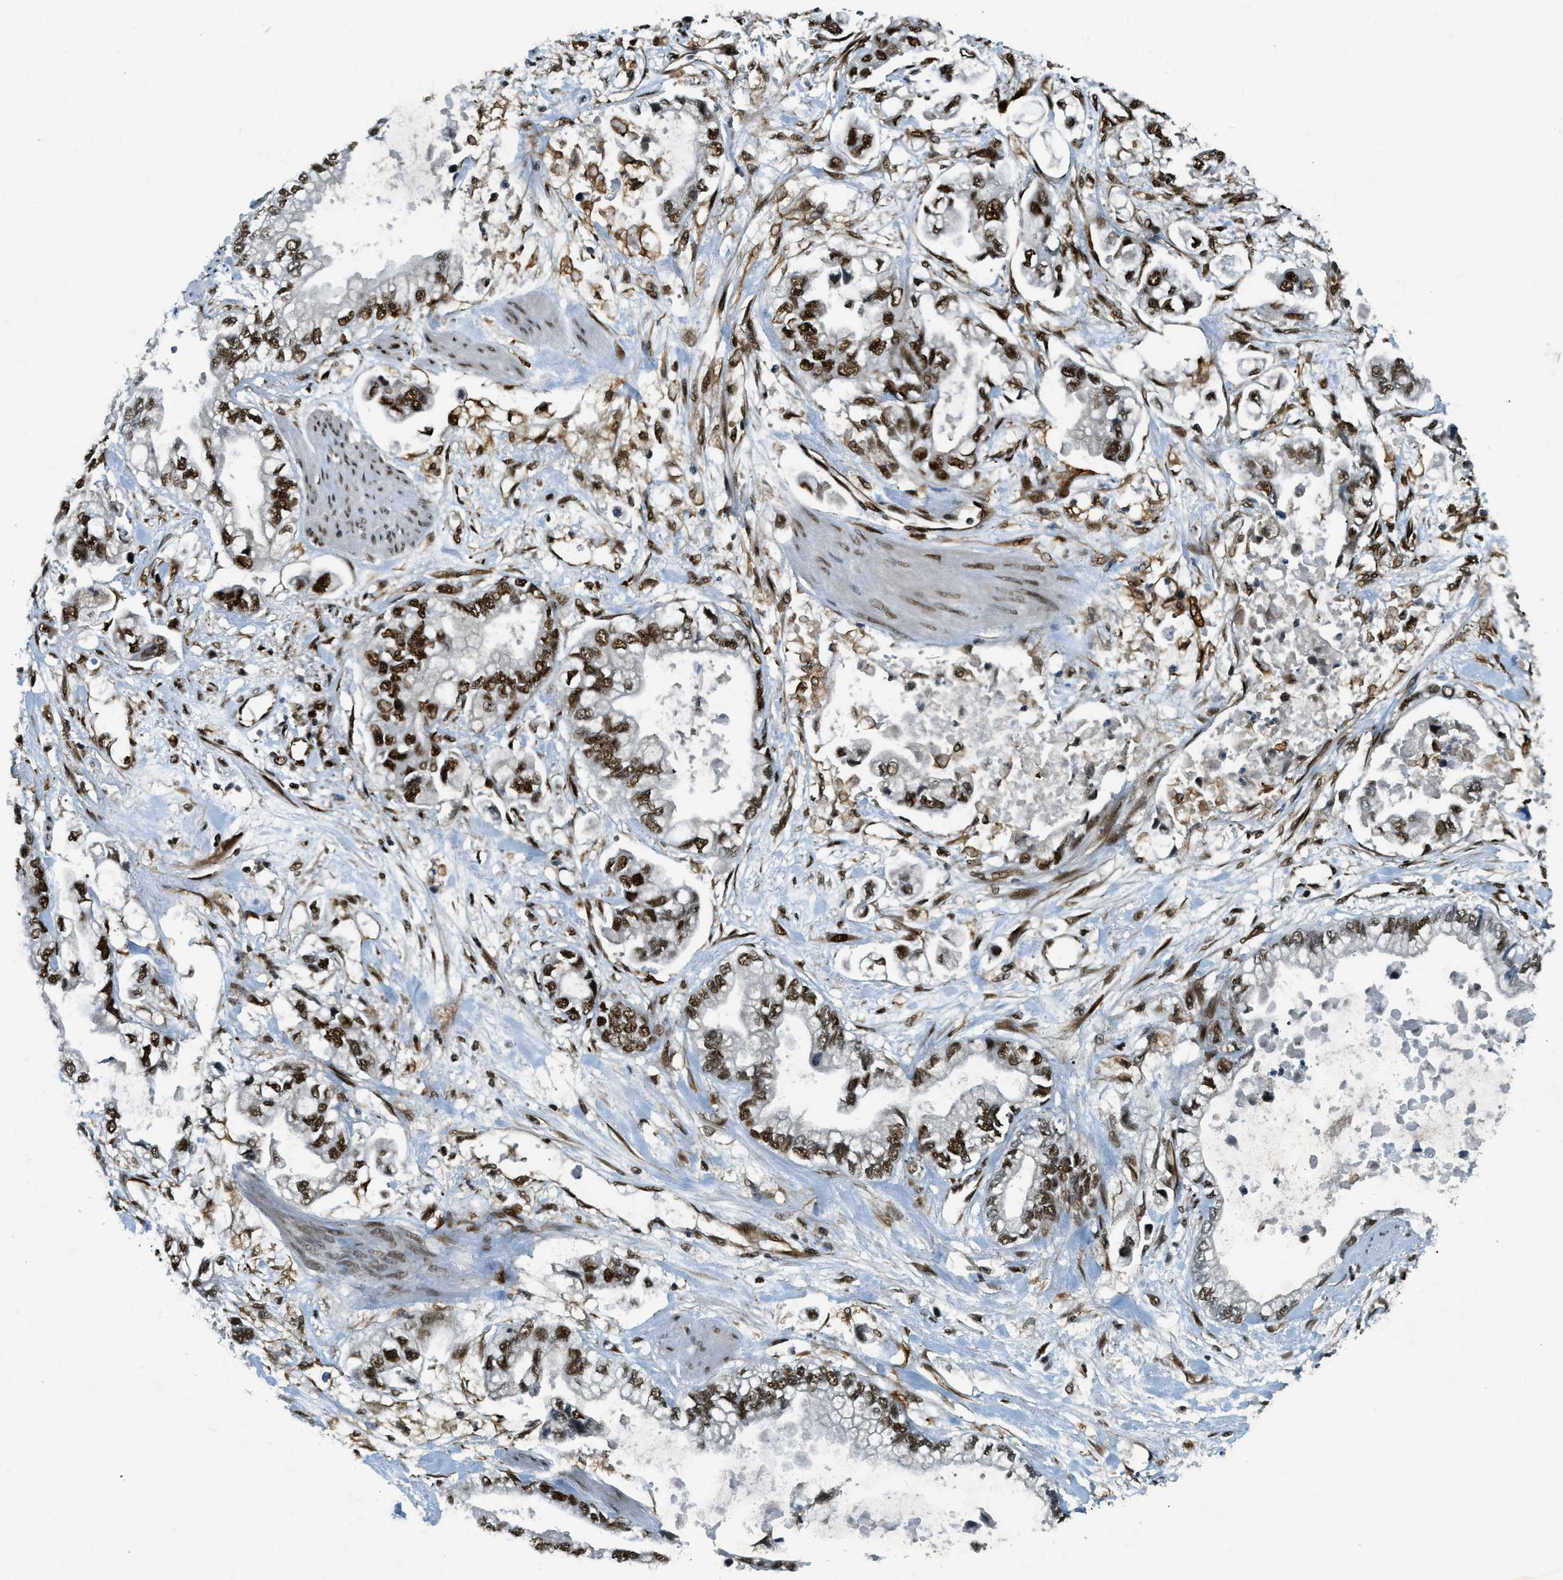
{"staining": {"intensity": "moderate", "quantity": ">75%", "location": "nuclear"}, "tissue": "stomach cancer", "cell_type": "Tumor cells", "image_type": "cancer", "snomed": [{"axis": "morphology", "description": "Normal tissue, NOS"}, {"axis": "morphology", "description": "Adenocarcinoma, NOS"}, {"axis": "topography", "description": "Stomach"}], "caption": "Human adenocarcinoma (stomach) stained with a protein marker demonstrates moderate staining in tumor cells.", "gene": "ZFR", "patient": {"sex": "male", "age": 62}}